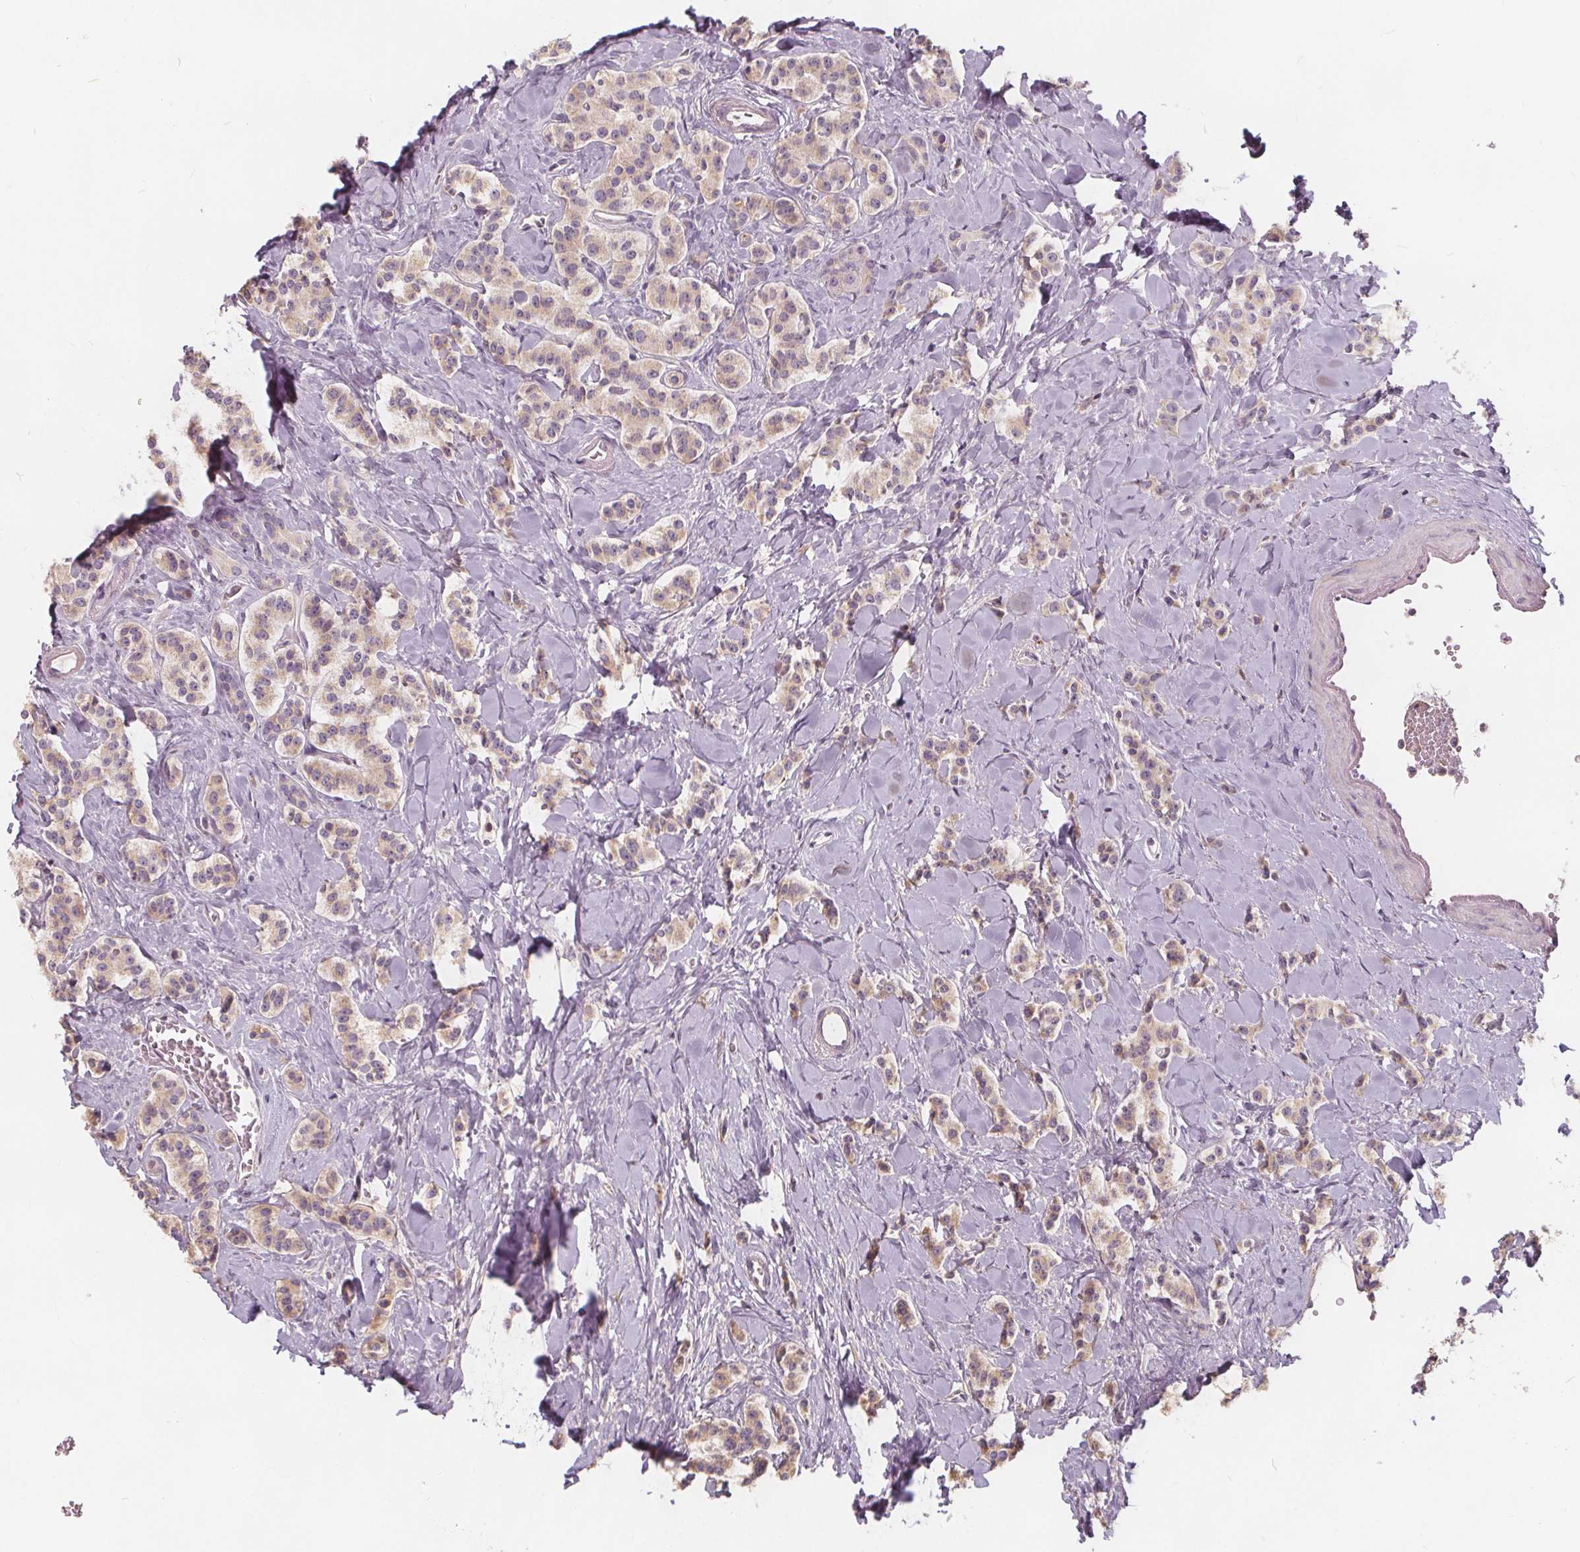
{"staining": {"intensity": "weak", "quantity": "<25%", "location": "cytoplasmic/membranous"}, "tissue": "carcinoid", "cell_type": "Tumor cells", "image_type": "cancer", "snomed": [{"axis": "morphology", "description": "Normal tissue, NOS"}, {"axis": "morphology", "description": "Carcinoid, malignant, NOS"}, {"axis": "topography", "description": "Pancreas"}], "caption": "Carcinoid (malignant) was stained to show a protein in brown. There is no significant expression in tumor cells. The staining was performed using DAB (3,3'-diaminobenzidine) to visualize the protein expression in brown, while the nuclei were stained in blue with hematoxylin (Magnification: 20x).", "gene": "DRC3", "patient": {"sex": "male", "age": 36}}